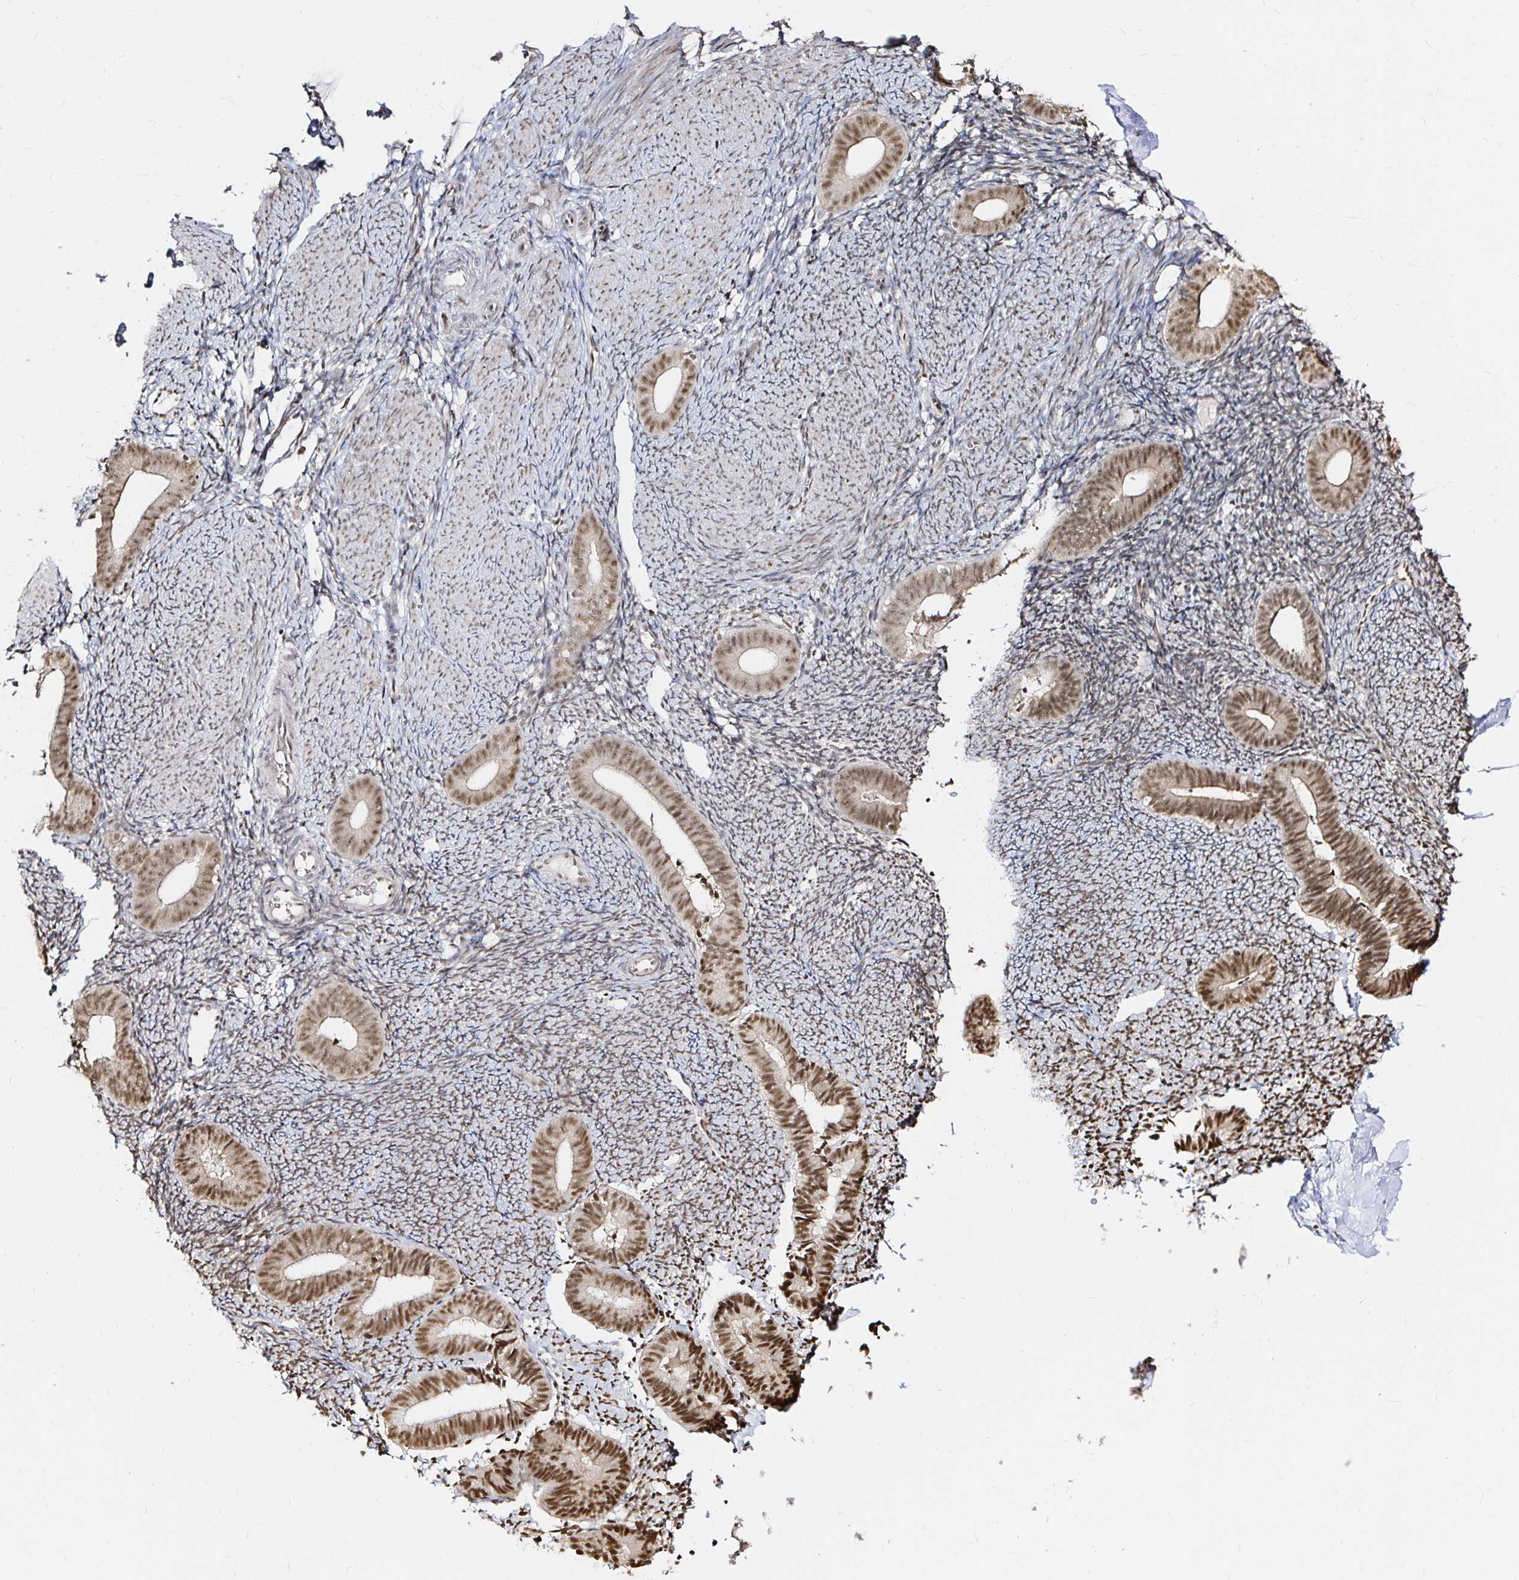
{"staining": {"intensity": "moderate", "quantity": "25%-75%", "location": "nuclear"}, "tissue": "endometrium", "cell_type": "Cells in endometrial stroma", "image_type": "normal", "snomed": [{"axis": "morphology", "description": "Normal tissue, NOS"}, {"axis": "topography", "description": "Endometrium"}], "caption": "An image of endometrium stained for a protein displays moderate nuclear brown staining in cells in endometrial stroma. Immunohistochemistry stains the protein in brown and the nuclei are stained blue.", "gene": "SNRPC", "patient": {"sex": "female", "age": 39}}